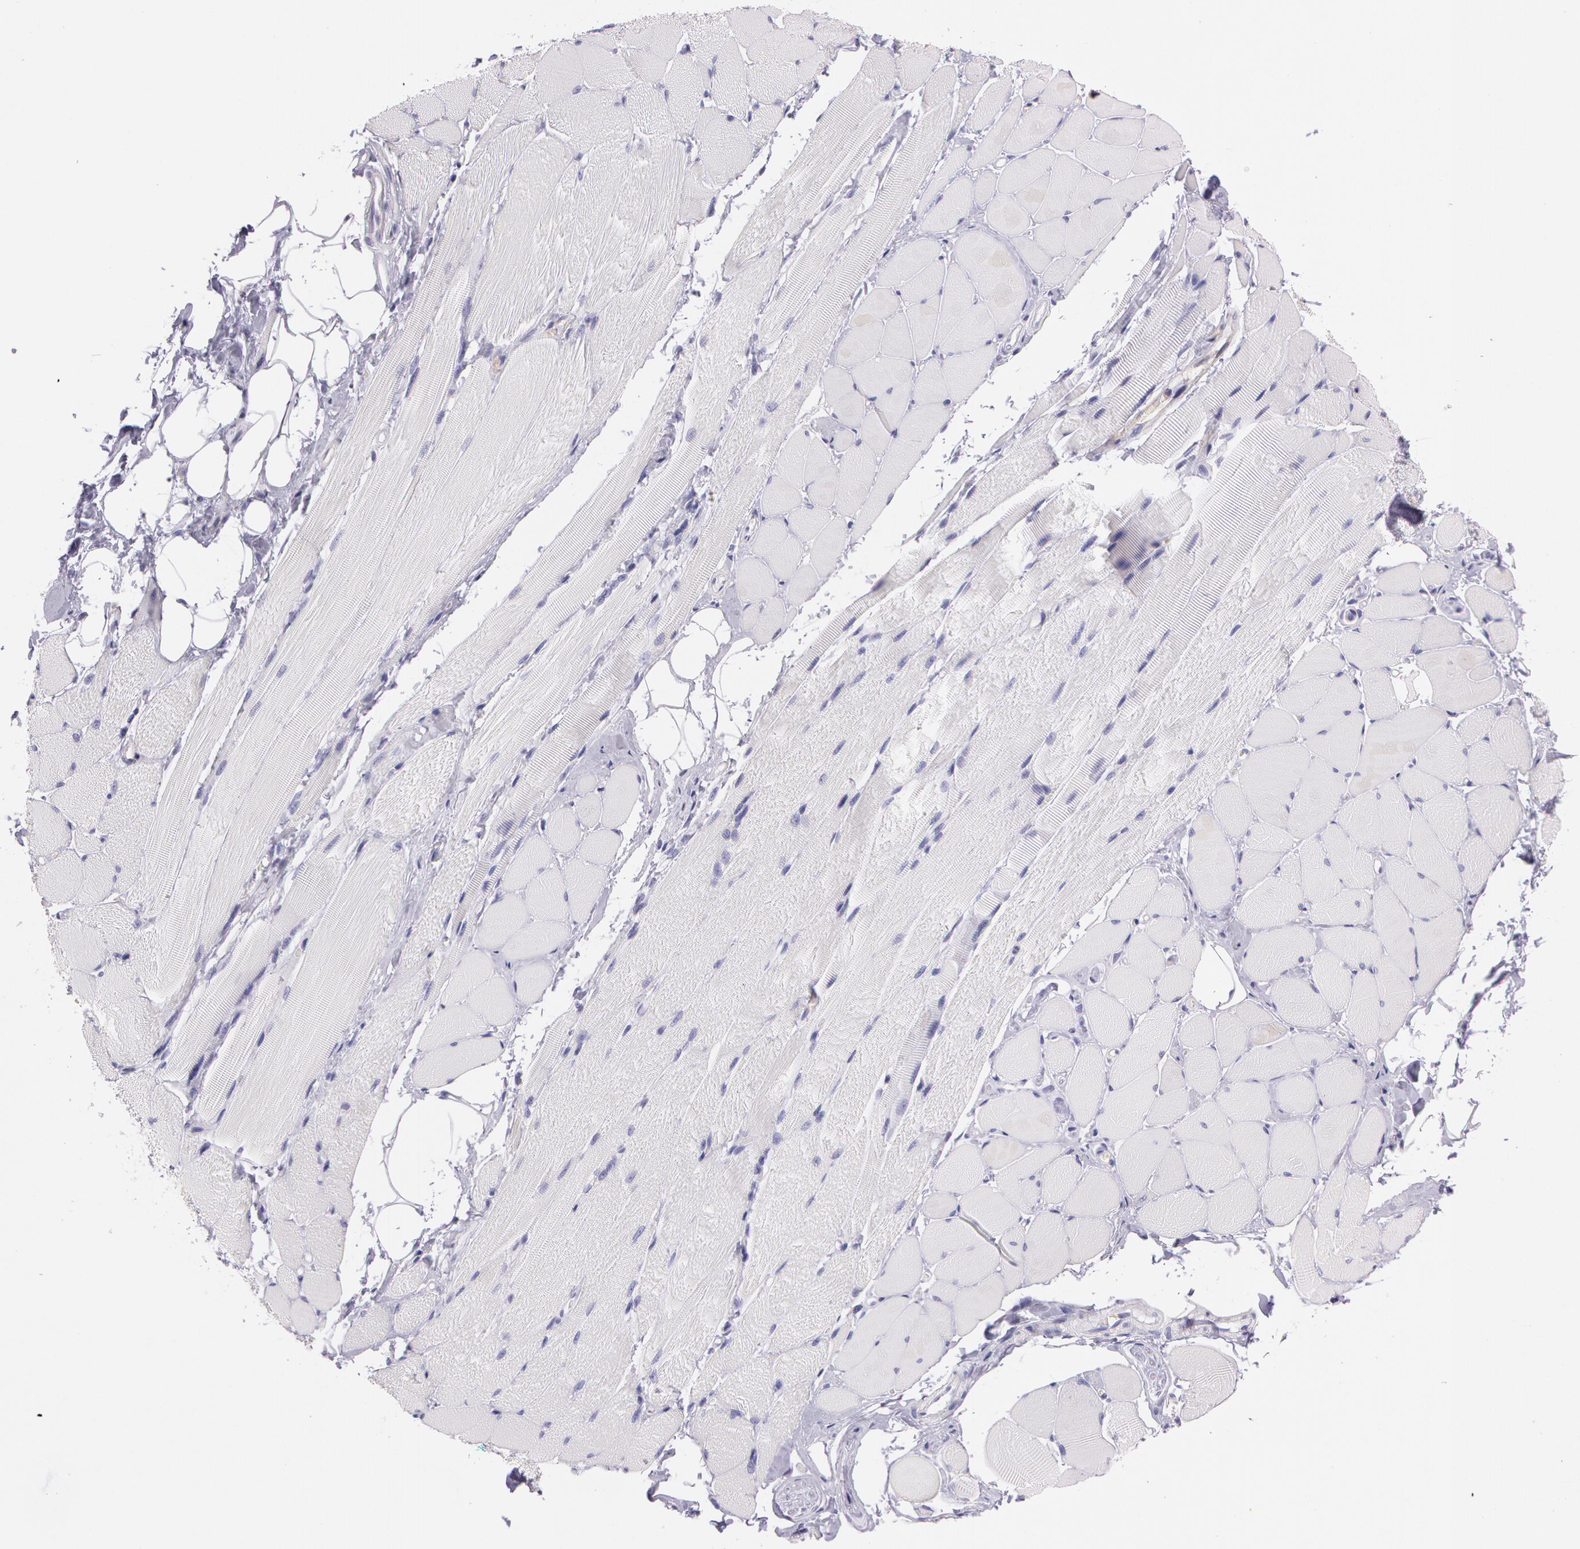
{"staining": {"intensity": "negative", "quantity": "<25%", "location": "none"}, "tissue": "adipose tissue", "cell_type": "Adipocytes", "image_type": "normal", "snomed": [{"axis": "morphology", "description": "Normal tissue, NOS"}, {"axis": "topography", "description": "Skeletal muscle"}, {"axis": "topography", "description": "Peripheral nerve tissue"}], "caption": "This is an immunohistochemistry histopathology image of benign adipose tissue. There is no expression in adipocytes.", "gene": "LY75", "patient": {"sex": "female", "age": 84}}